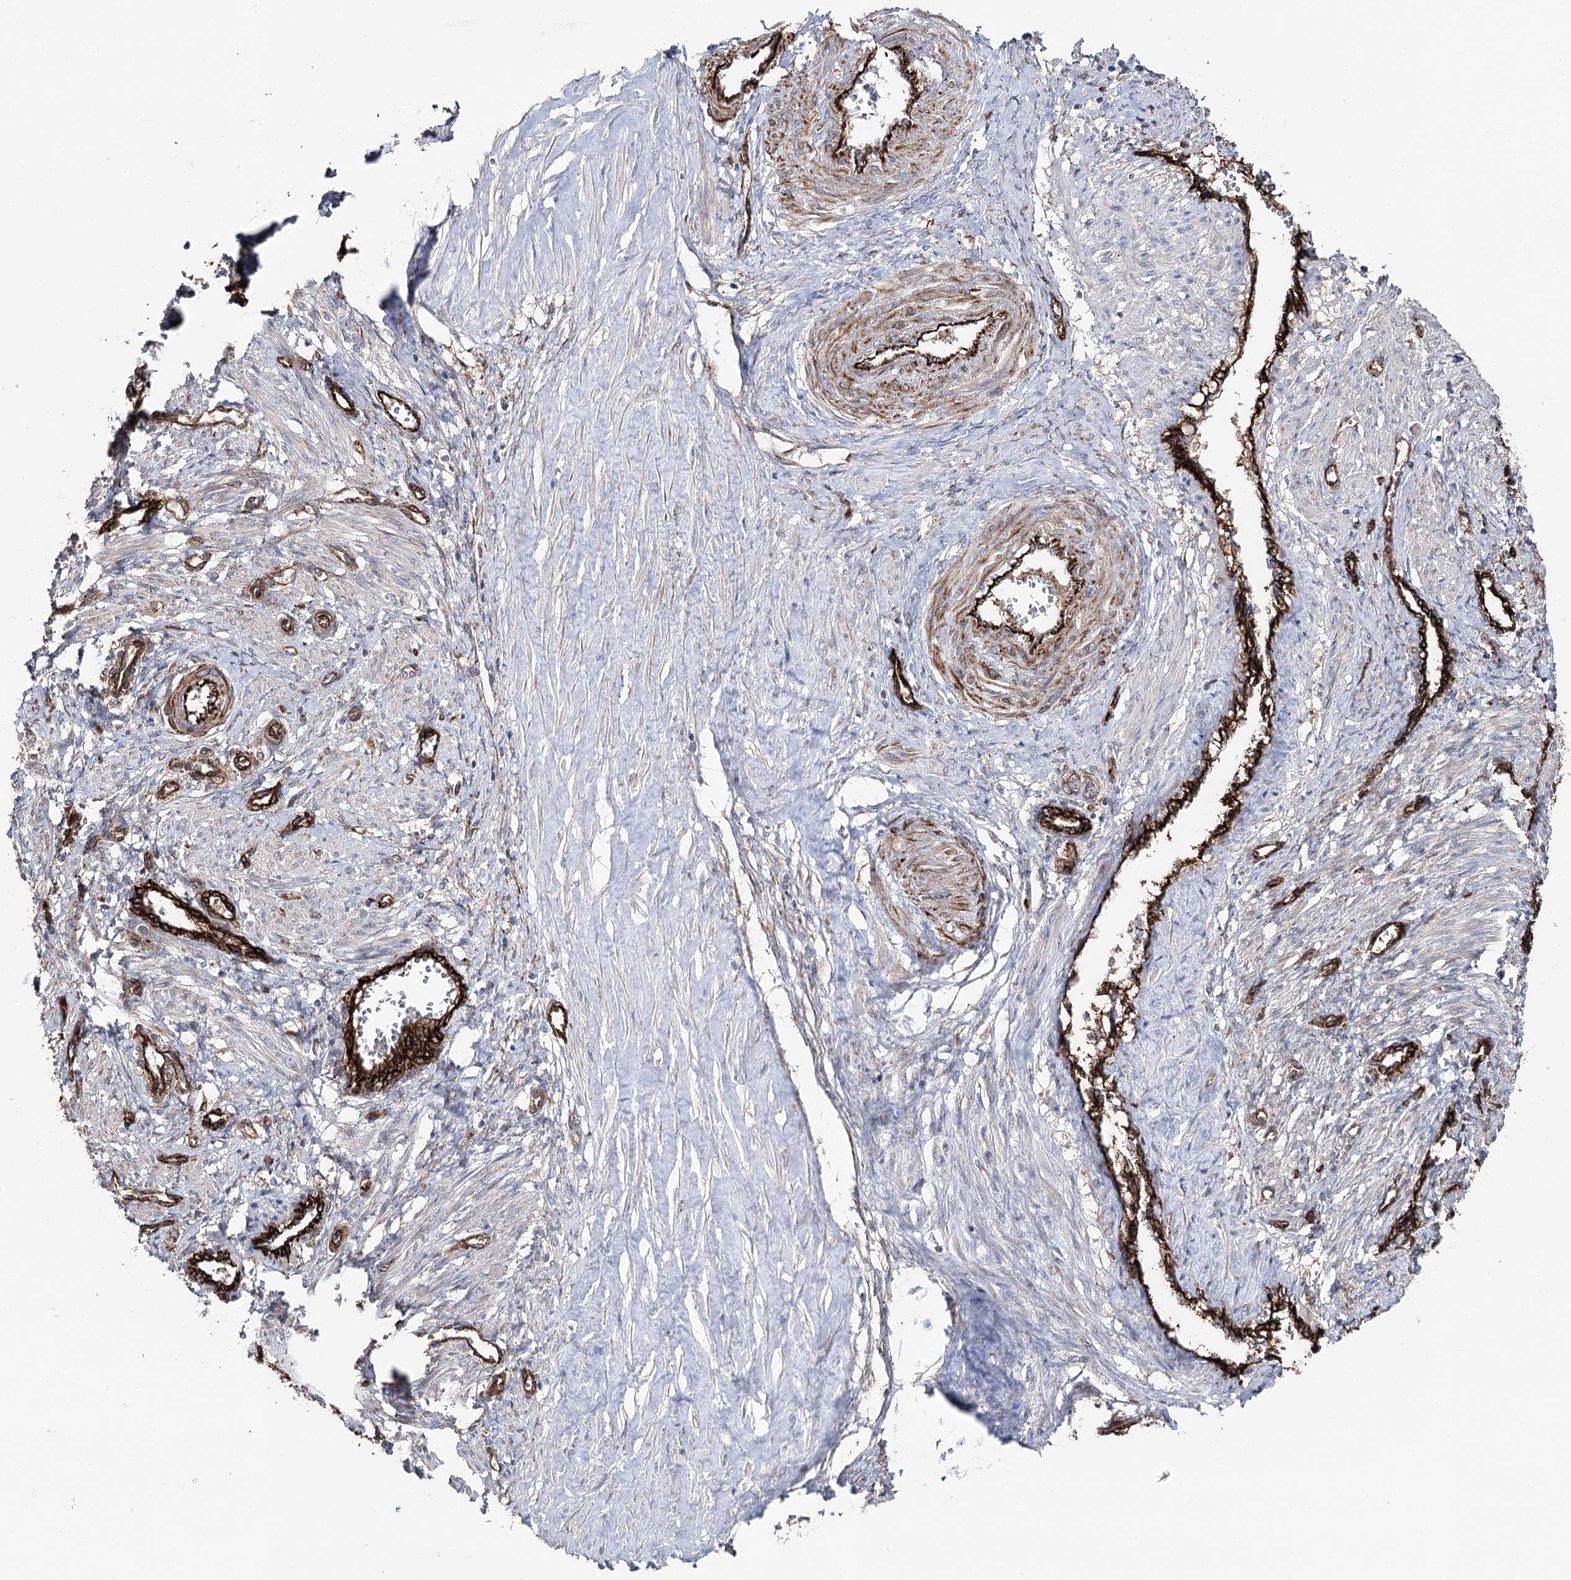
{"staining": {"intensity": "negative", "quantity": "none", "location": "none"}, "tissue": "smooth muscle", "cell_type": "Smooth muscle cells", "image_type": "normal", "snomed": [{"axis": "morphology", "description": "Normal tissue, NOS"}, {"axis": "topography", "description": "Endometrium"}], "caption": "Benign smooth muscle was stained to show a protein in brown. There is no significant expression in smooth muscle cells. (Stains: DAB immunohistochemistry with hematoxylin counter stain, Microscopy: brightfield microscopy at high magnification).", "gene": "MIB1", "patient": {"sex": "female", "age": 33}}